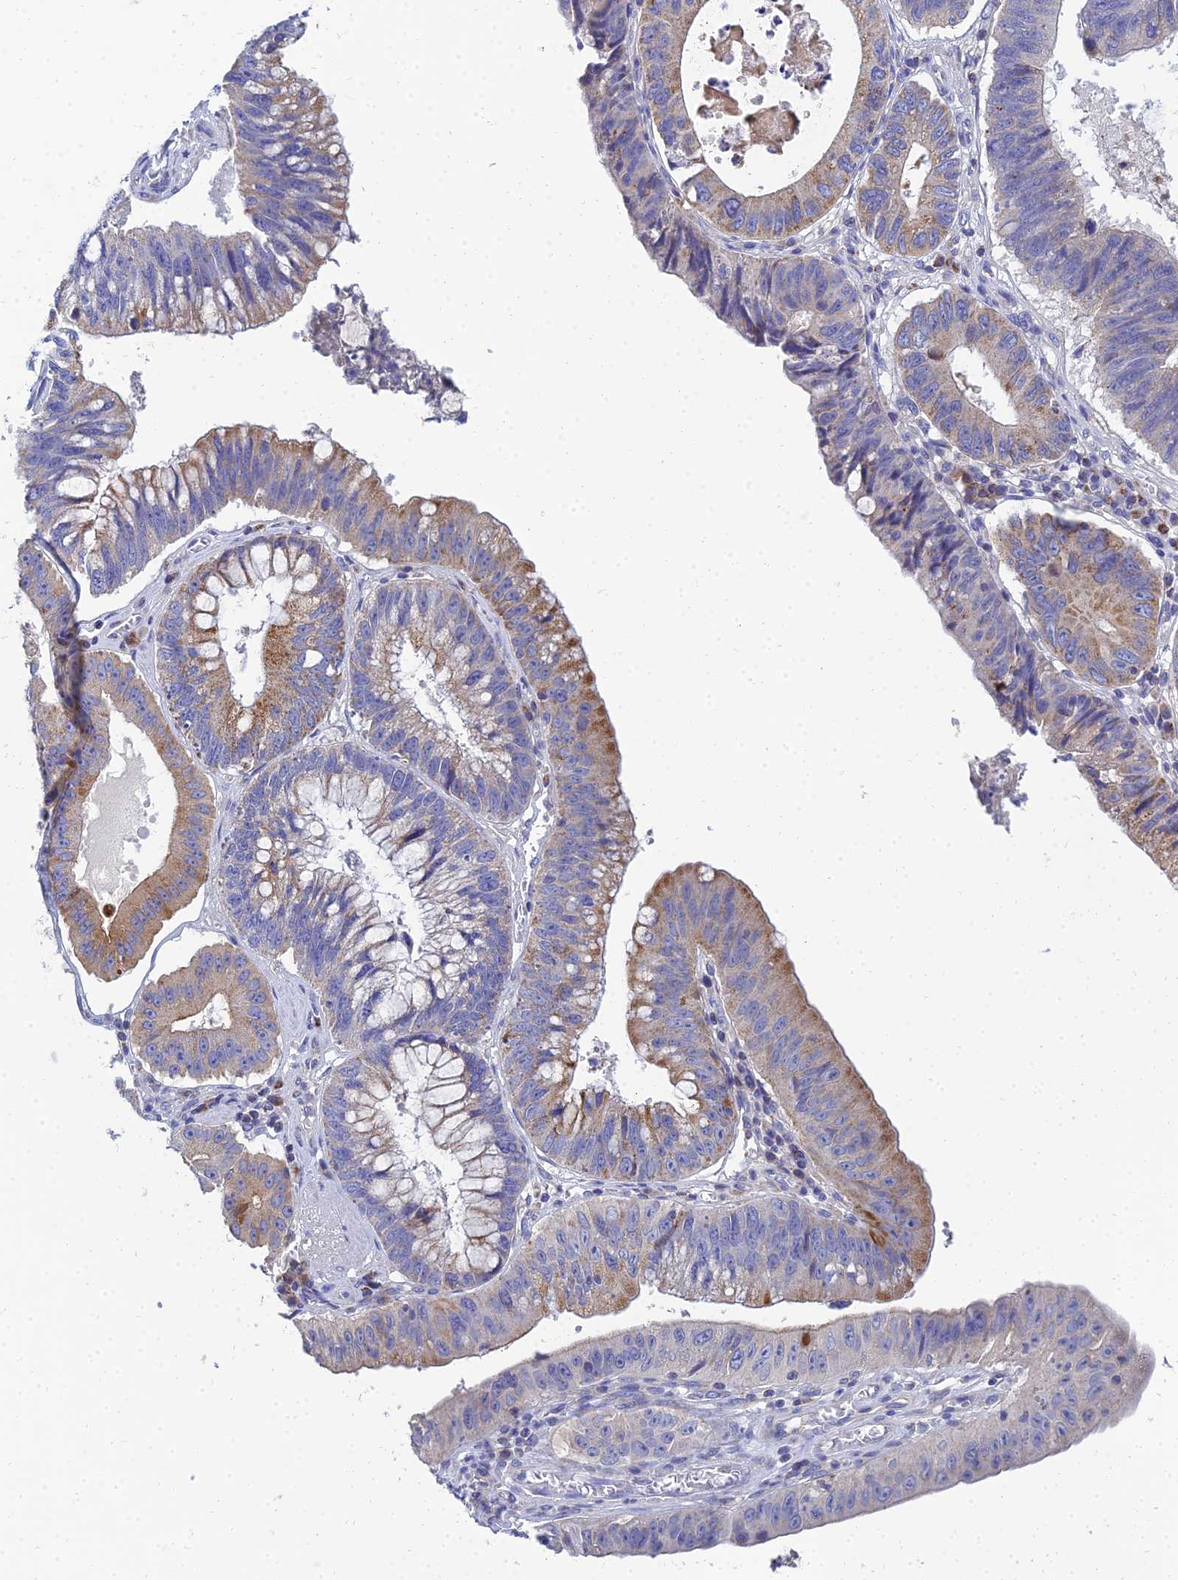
{"staining": {"intensity": "moderate", "quantity": "<25%", "location": "cytoplasmic/membranous"}, "tissue": "stomach cancer", "cell_type": "Tumor cells", "image_type": "cancer", "snomed": [{"axis": "morphology", "description": "Adenocarcinoma, NOS"}, {"axis": "topography", "description": "Stomach"}], "caption": "This photomicrograph shows immunohistochemistry staining of stomach adenocarcinoma, with low moderate cytoplasmic/membranous staining in approximately <25% of tumor cells.", "gene": "NPY", "patient": {"sex": "male", "age": 59}}